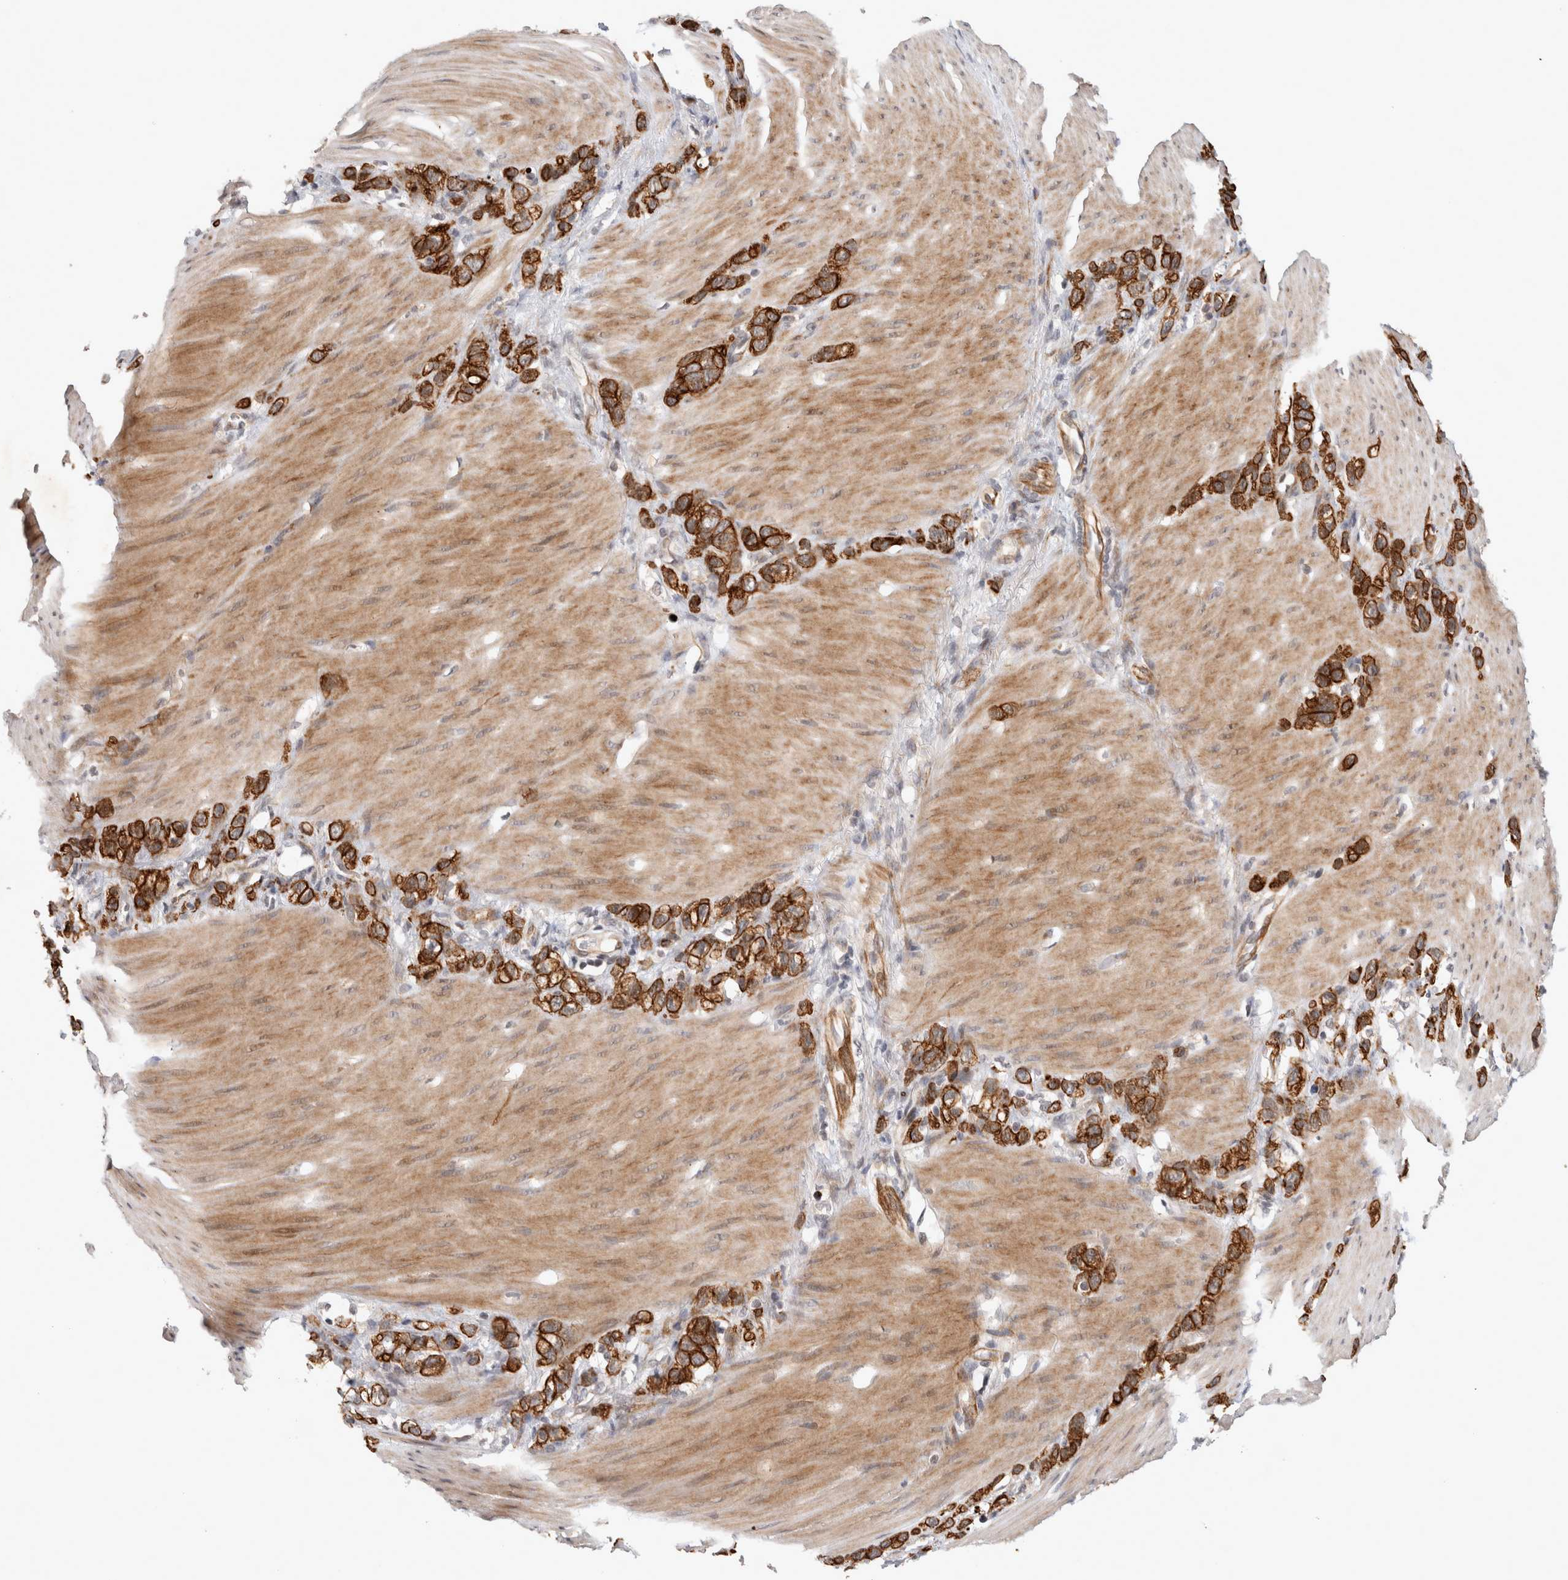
{"staining": {"intensity": "strong", "quantity": ">75%", "location": "cytoplasmic/membranous"}, "tissue": "stomach cancer", "cell_type": "Tumor cells", "image_type": "cancer", "snomed": [{"axis": "morphology", "description": "Normal tissue, NOS"}, {"axis": "morphology", "description": "Adenocarcinoma, NOS"}, {"axis": "morphology", "description": "Adenocarcinoma, High grade"}, {"axis": "topography", "description": "Stomach, upper"}, {"axis": "topography", "description": "Stomach"}], "caption": "Immunohistochemistry (IHC) (DAB) staining of high-grade adenocarcinoma (stomach) displays strong cytoplasmic/membranous protein staining in about >75% of tumor cells. The staining is performed using DAB (3,3'-diaminobenzidine) brown chromogen to label protein expression. The nuclei are counter-stained blue using hematoxylin.", "gene": "CRISPLD1", "patient": {"sex": "female", "age": 65}}